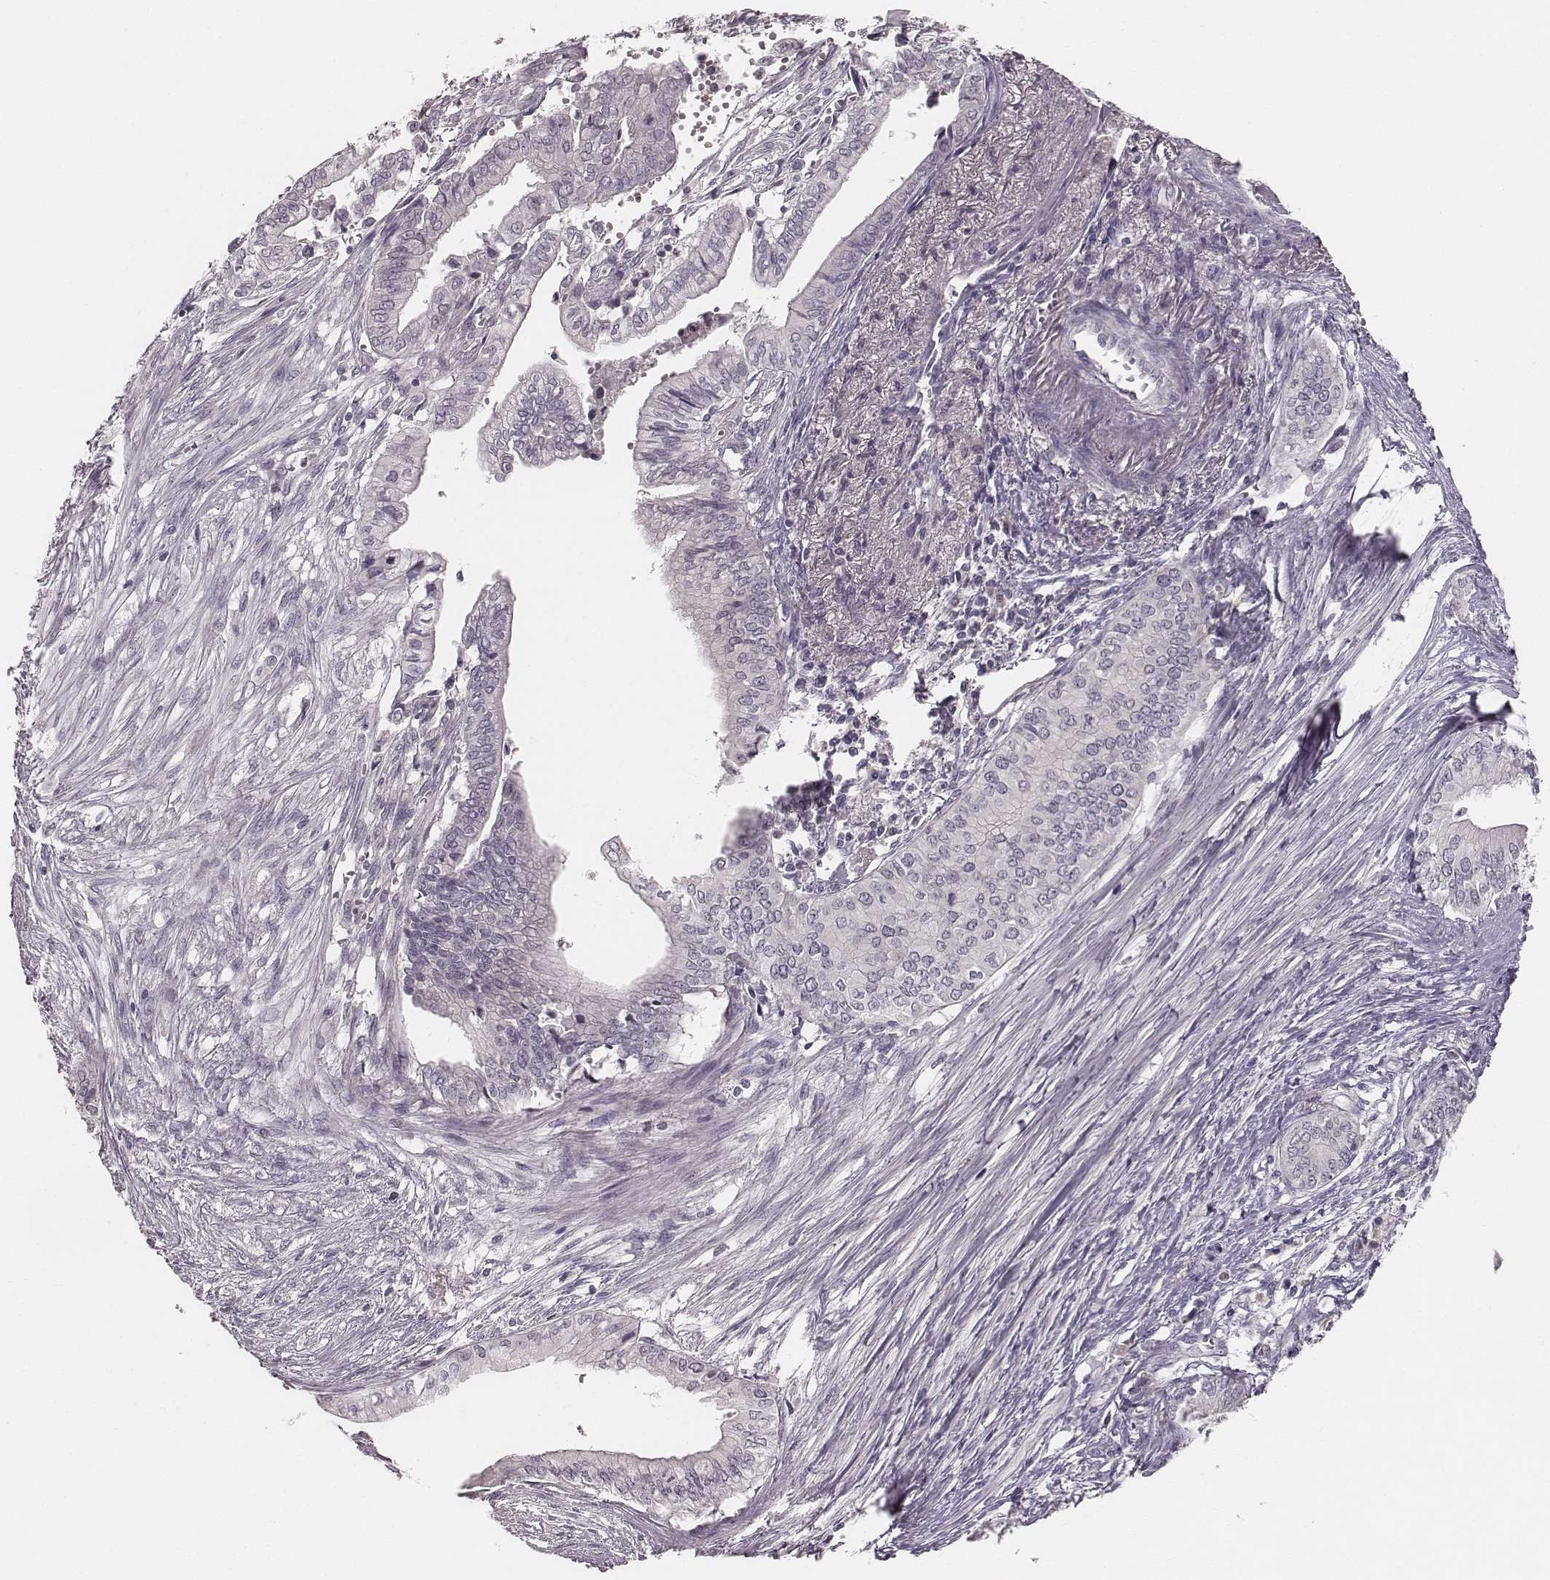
{"staining": {"intensity": "negative", "quantity": "none", "location": "none"}, "tissue": "pancreatic cancer", "cell_type": "Tumor cells", "image_type": "cancer", "snomed": [{"axis": "morphology", "description": "Adenocarcinoma, NOS"}, {"axis": "topography", "description": "Pancreas"}], "caption": "IHC photomicrograph of neoplastic tissue: pancreatic cancer (adenocarcinoma) stained with DAB reveals no significant protein positivity in tumor cells.", "gene": "LY6K", "patient": {"sex": "female", "age": 61}}